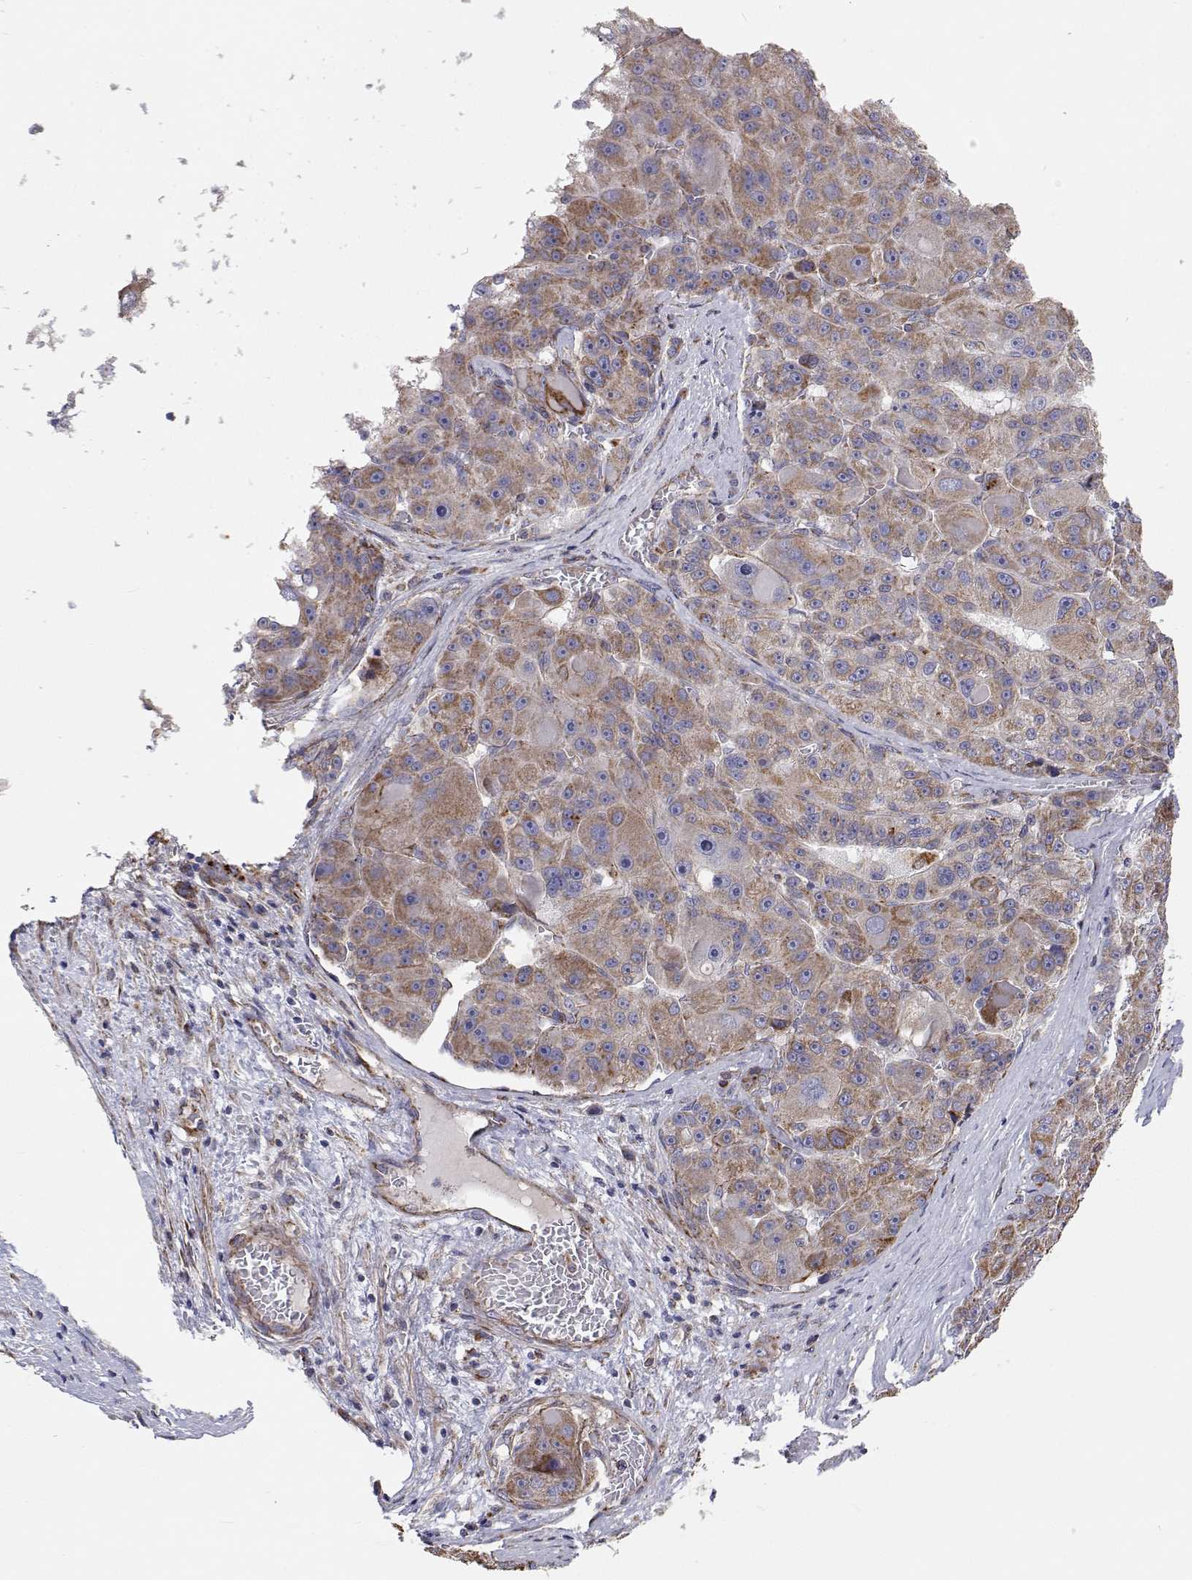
{"staining": {"intensity": "moderate", "quantity": ">75%", "location": "cytoplasmic/membranous"}, "tissue": "liver cancer", "cell_type": "Tumor cells", "image_type": "cancer", "snomed": [{"axis": "morphology", "description": "Carcinoma, Hepatocellular, NOS"}, {"axis": "topography", "description": "Liver"}], "caption": "Hepatocellular carcinoma (liver) stained for a protein (brown) demonstrates moderate cytoplasmic/membranous positive positivity in approximately >75% of tumor cells.", "gene": "SPICE1", "patient": {"sex": "male", "age": 76}}